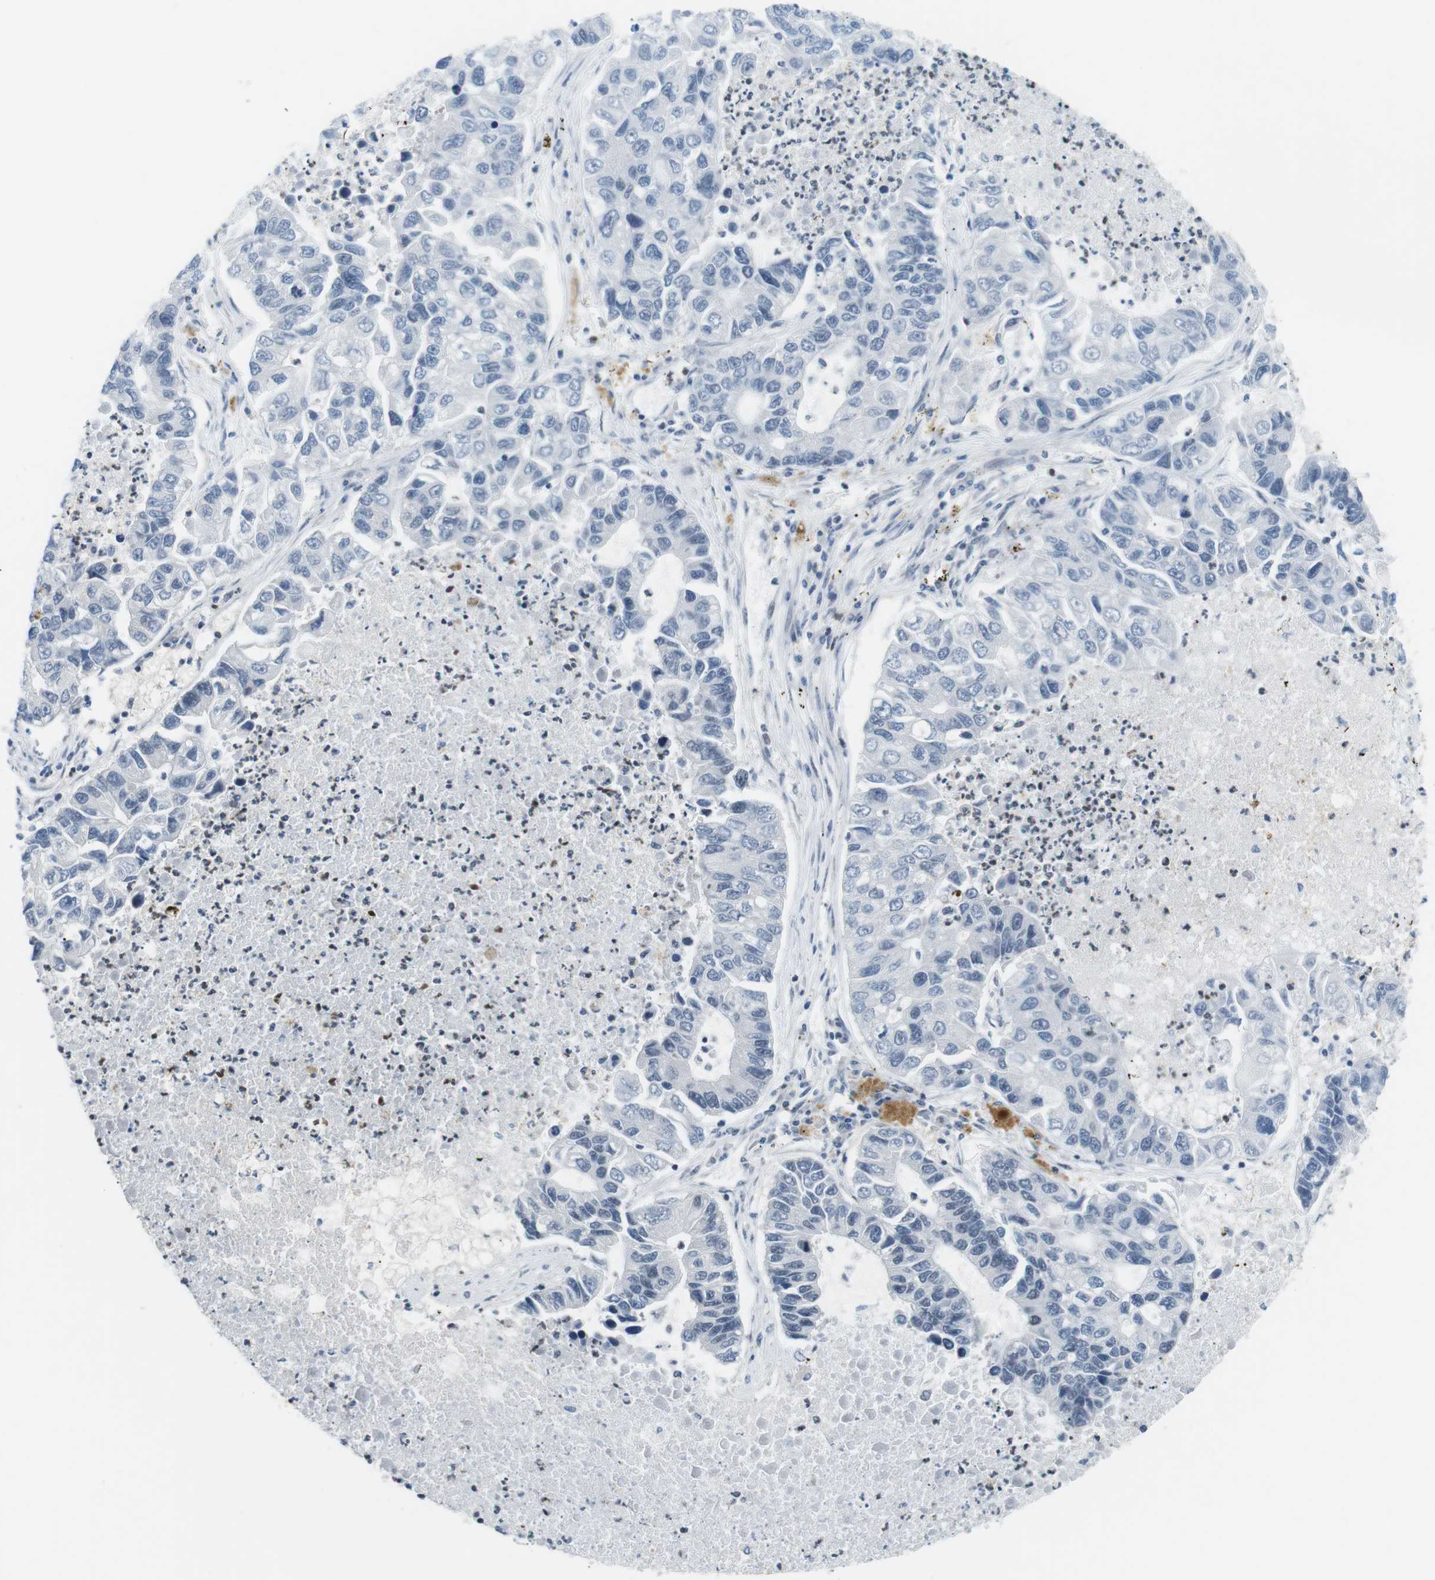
{"staining": {"intensity": "negative", "quantity": "none", "location": "none"}, "tissue": "lung cancer", "cell_type": "Tumor cells", "image_type": "cancer", "snomed": [{"axis": "morphology", "description": "Adenocarcinoma, NOS"}, {"axis": "topography", "description": "Lung"}], "caption": "The image demonstrates no significant staining in tumor cells of lung cancer. Nuclei are stained in blue.", "gene": "CDC27", "patient": {"sex": "female", "age": 51}}